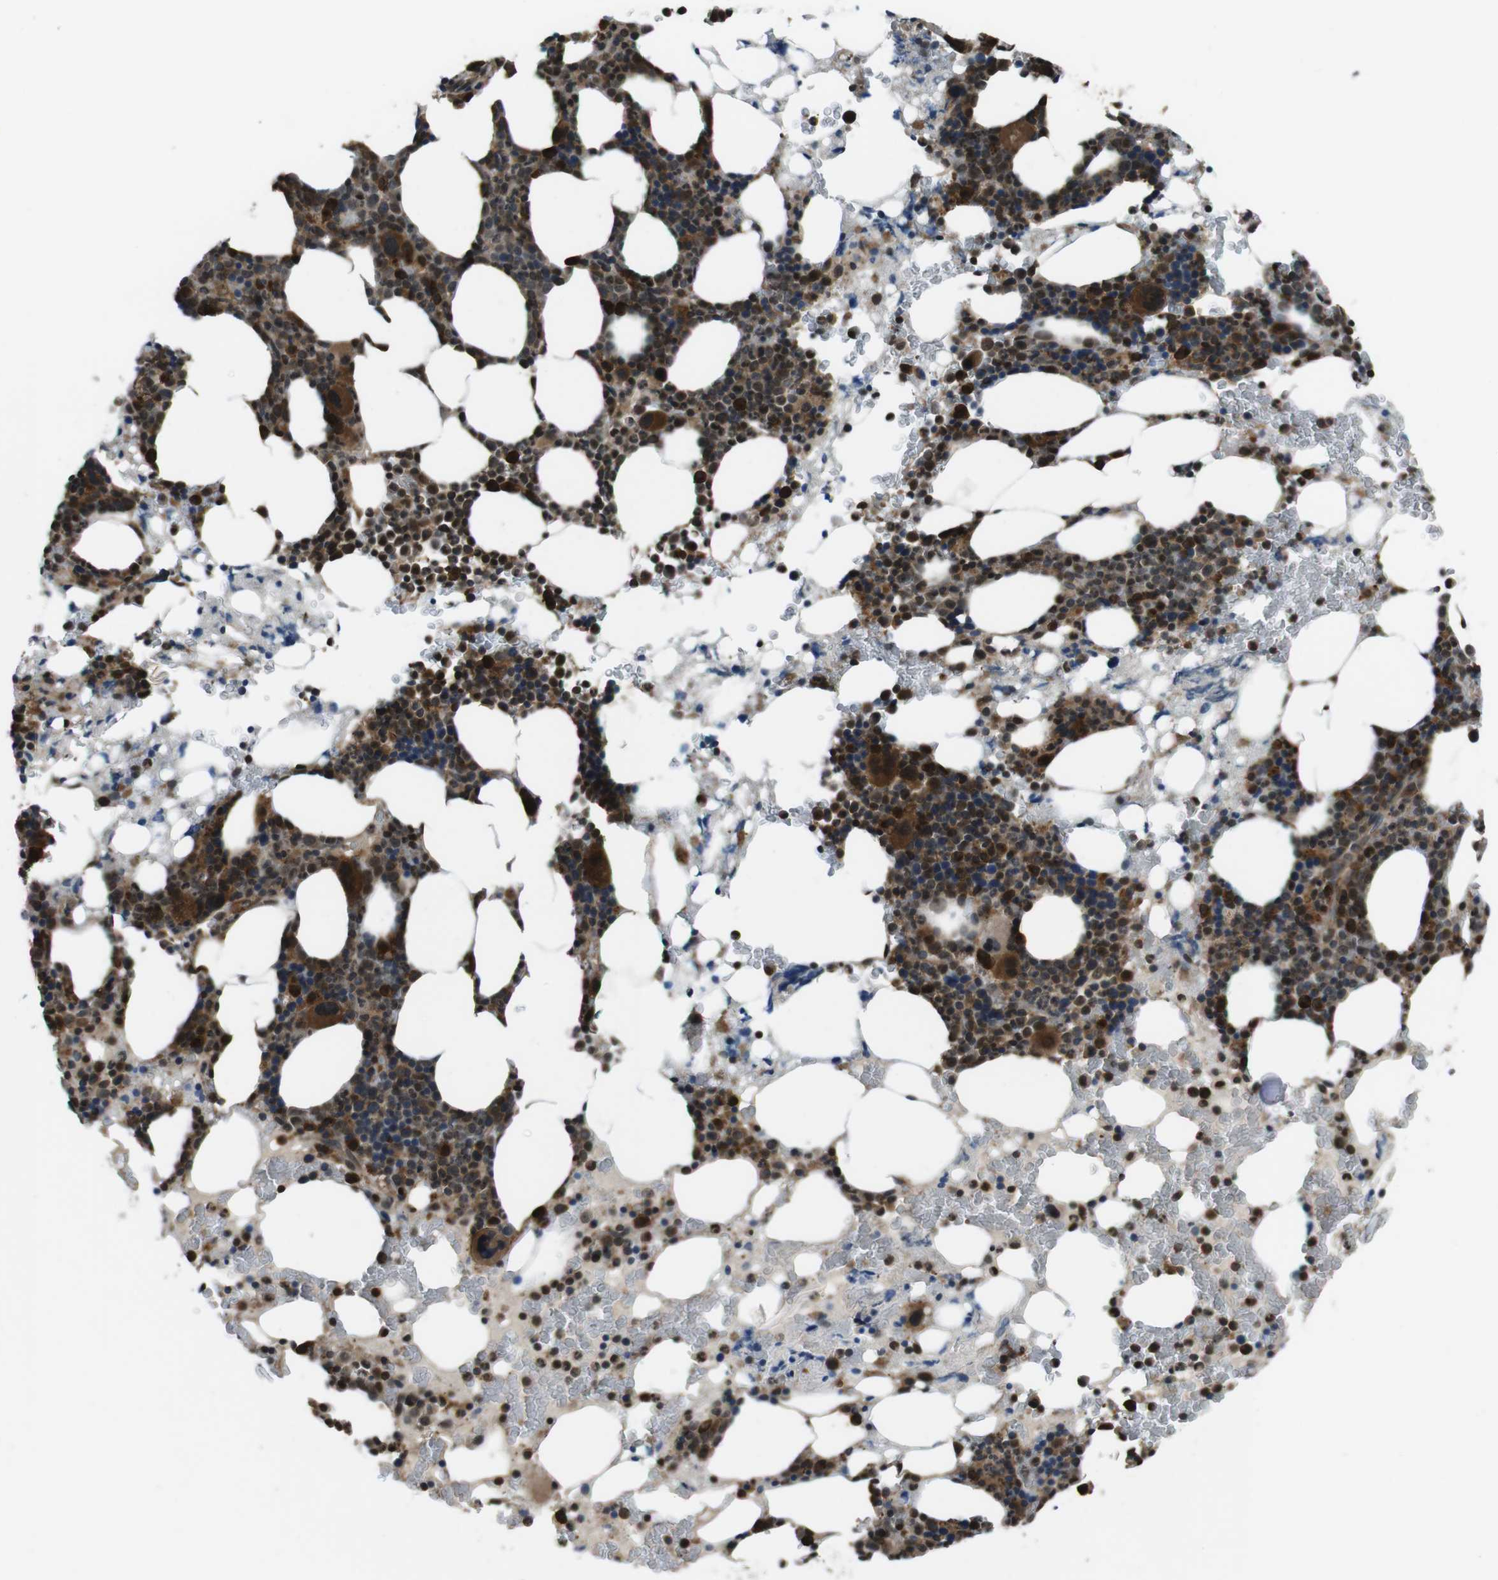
{"staining": {"intensity": "strong", "quantity": ">75%", "location": "cytoplasmic/membranous,nuclear"}, "tissue": "bone marrow", "cell_type": "Hematopoietic cells", "image_type": "normal", "snomed": [{"axis": "morphology", "description": "Normal tissue, NOS"}, {"axis": "morphology", "description": "Inflammation, NOS"}, {"axis": "topography", "description": "Bone marrow"}], "caption": "Immunohistochemistry (IHC) staining of unremarkable bone marrow, which shows high levels of strong cytoplasmic/membranous,nuclear expression in approximately >75% of hematopoietic cells indicating strong cytoplasmic/membranous,nuclear protein expression. The staining was performed using DAB (3,3'-diaminobenzidine) (brown) for protein detection and nuclei were counterstained in hematoxylin (blue).", "gene": "SLC22A23", "patient": {"sex": "female", "age": 84}}